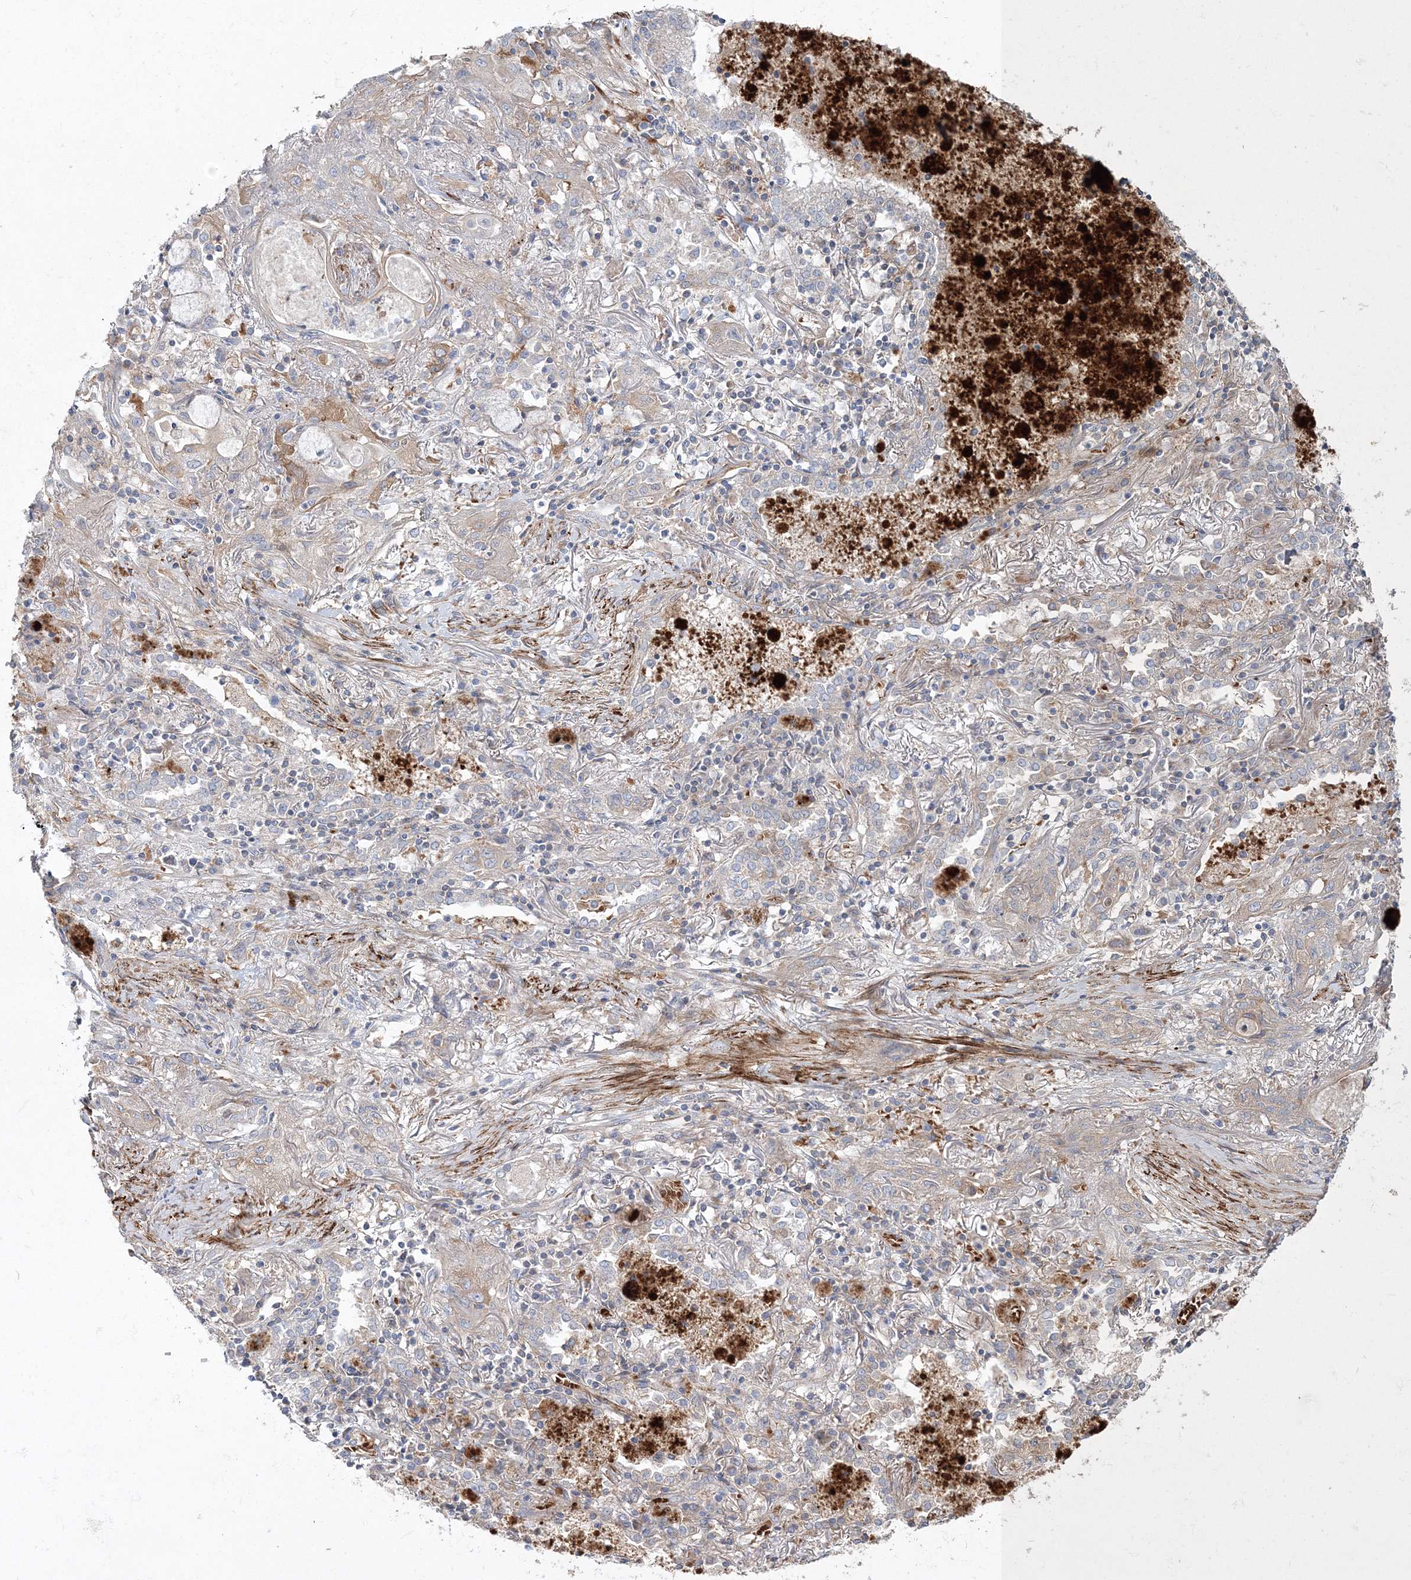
{"staining": {"intensity": "negative", "quantity": "none", "location": "none"}, "tissue": "lung cancer", "cell_type": "Tumor cells", "image_type": "cancer", "snomed": [{"axis": "morphology", "description": "Squamous cell carcinoma, NOS"}, {"axis": "topography", "description": "Lung"}], "caption": "DAB immunohistochemical staining of lung squamous cell carcinoma demonstrates no significant expression in tumor cells. (DAB IHC, high magnification).", "gene": "ZSWIM6", "patient": {"sex": "female", "age": 47}}